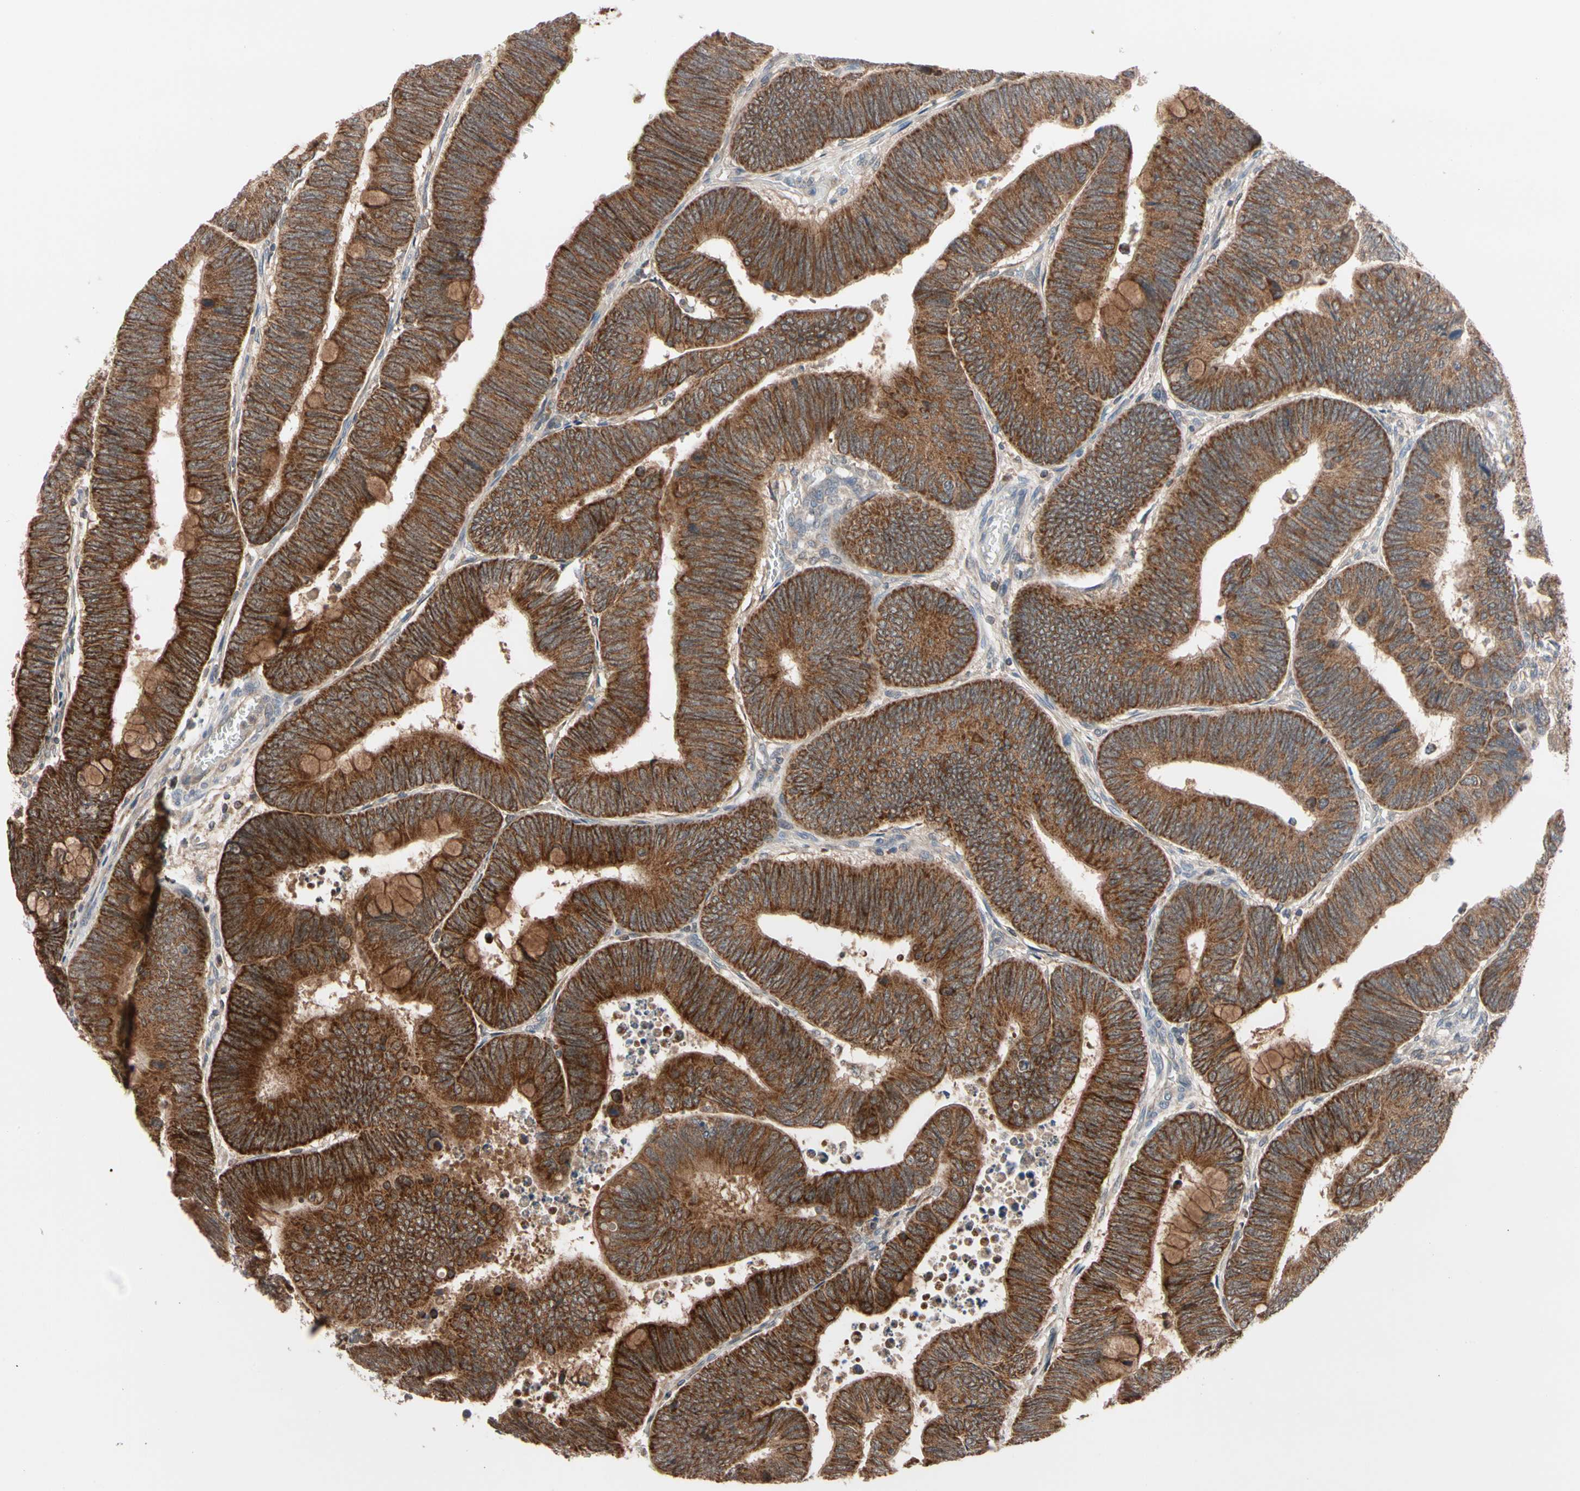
{"staining": {"intensity": "strong", "quantity": ">75%", "location": "cytoplasmic/membranous"}, "tissue": "colorectal cancer", "cell_type": "Tumor cells", "image_type": "cancer", "snomed": [{"axis": "morphology", "description": "Normal tissue, NOS"}, {"axis": "morphology", "description": "Adenocarcinoma, NOS"}, {"axis": "topography", "description": "Rectum"}, {"axis": "topography", "description": "Peripheral nerve tissue"}], "caption": "Human colorectal adenocarcinoma stained with a protein marker reveals strong staining in tumor cells.", "gene": "MTHFS", "patient": {"sex": "male", "age": 92}}